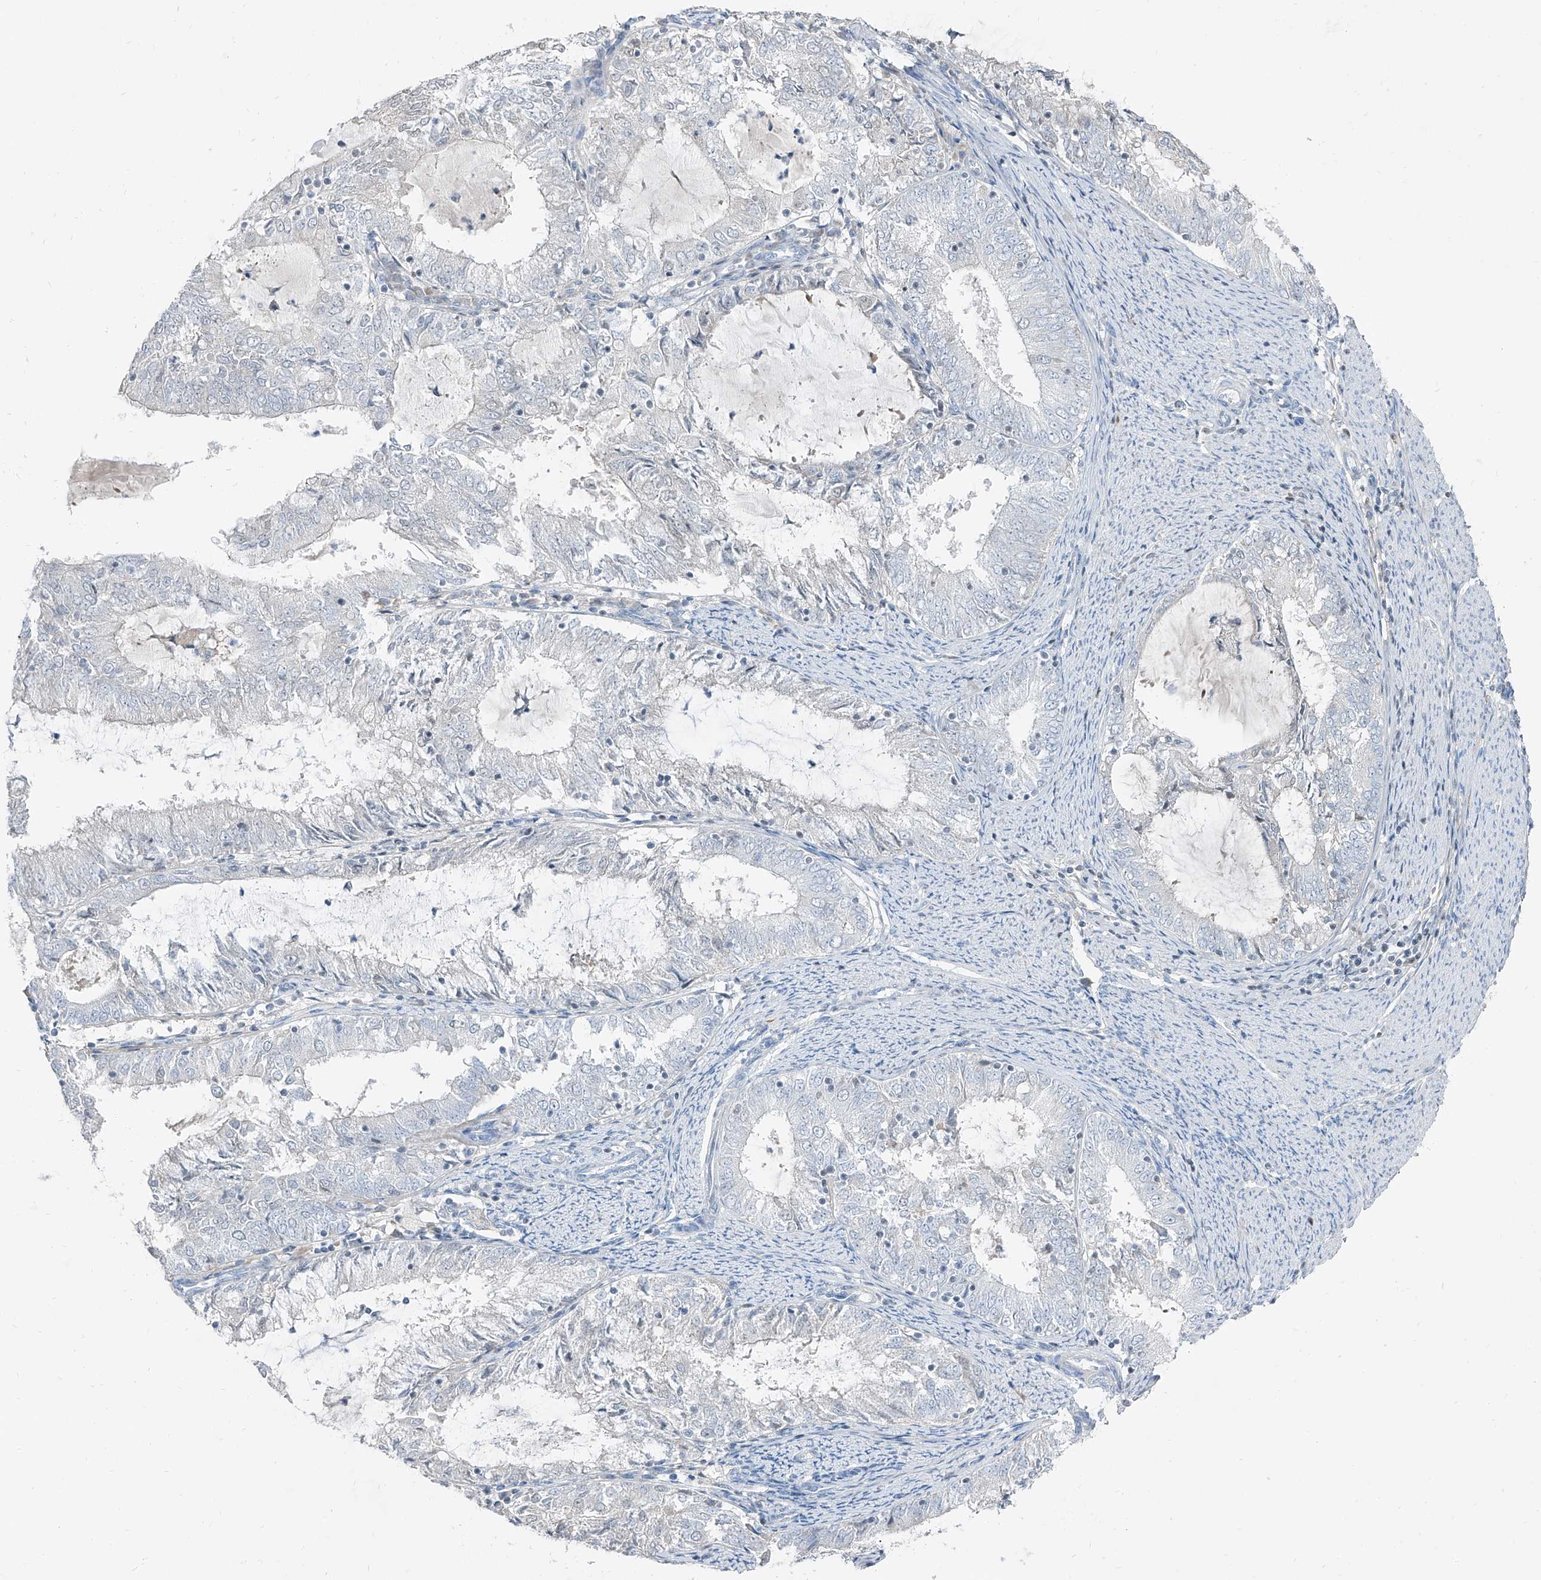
{"staining": {"intensity": "negative", "quantity": "none", "location": "none"}, "tissue": "endometrial cancer", "cell_type": "Tumor cells", "image_type": "cancer", "snomed": [{"axis": "morphology", "description": "Adenocarcinoma, NOS"}, {"axis": "topography", "description": "Endometrium"}], "caption": "There is no significant expression in tumor cells of endometrial adenocarcinoma.", "gene": "HOXA3", "patient": {"sex": "female", "age": 57}}